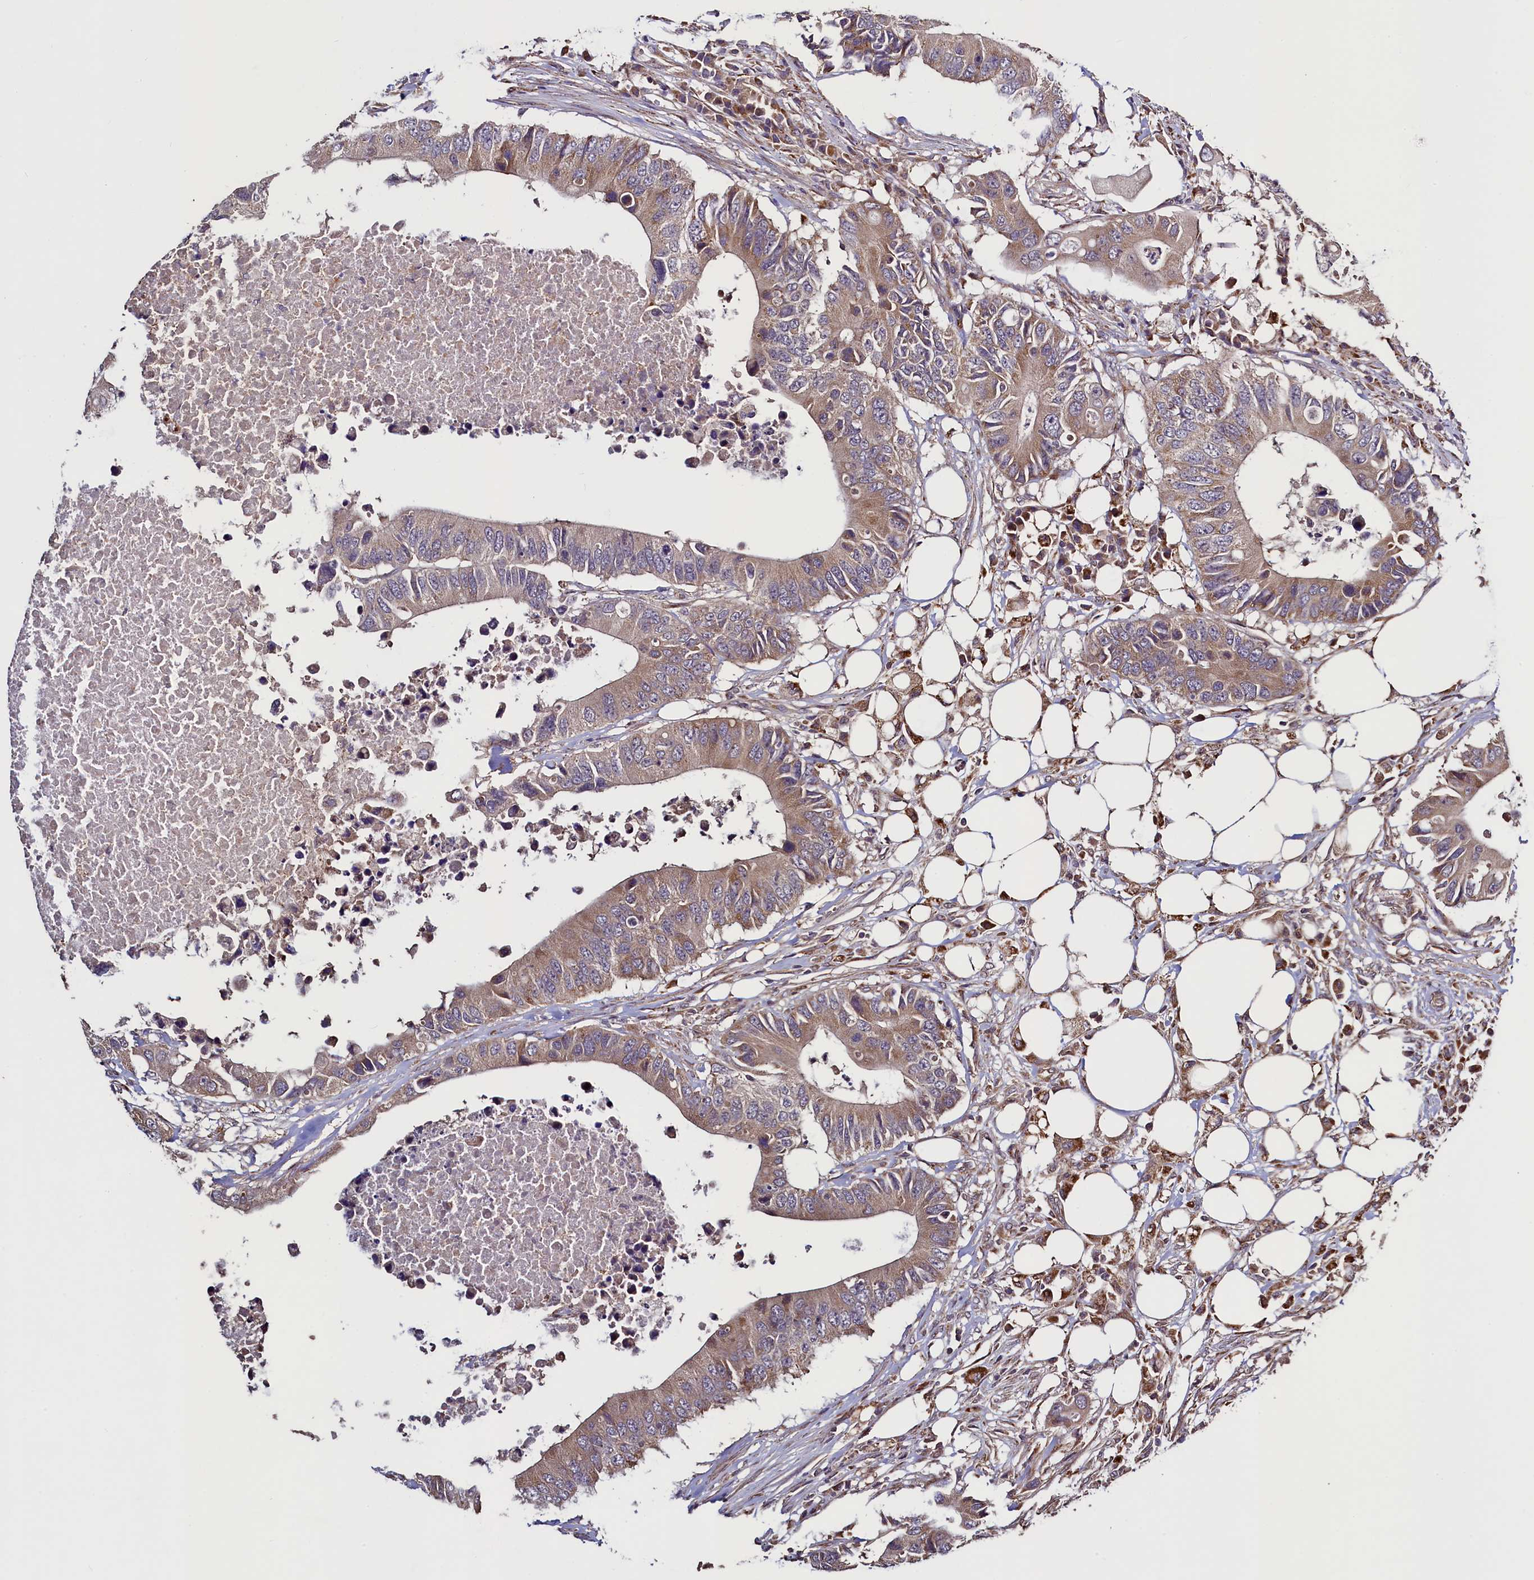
{"staining": {"intensity": "moderate", "quantity": ">75%", "location": "cytoplasmic/membranous"}, "tissue": "colorectal cancer", "cell_type": "Tumor cells", "image_type": "cancer", "snomed": [{"axis": "morphology", "description": "Adenocarcinoma, NOS"}, {"axis": "topography", "description": "Colon"}], "caption": "Colorectal cancer (adenocarcinoma) tissue displays moderate cytoplasmic/membranous expression in about >75% of tumor cells", "gene": "RBFA", "patient": {"sex": "male", "age": 71}}